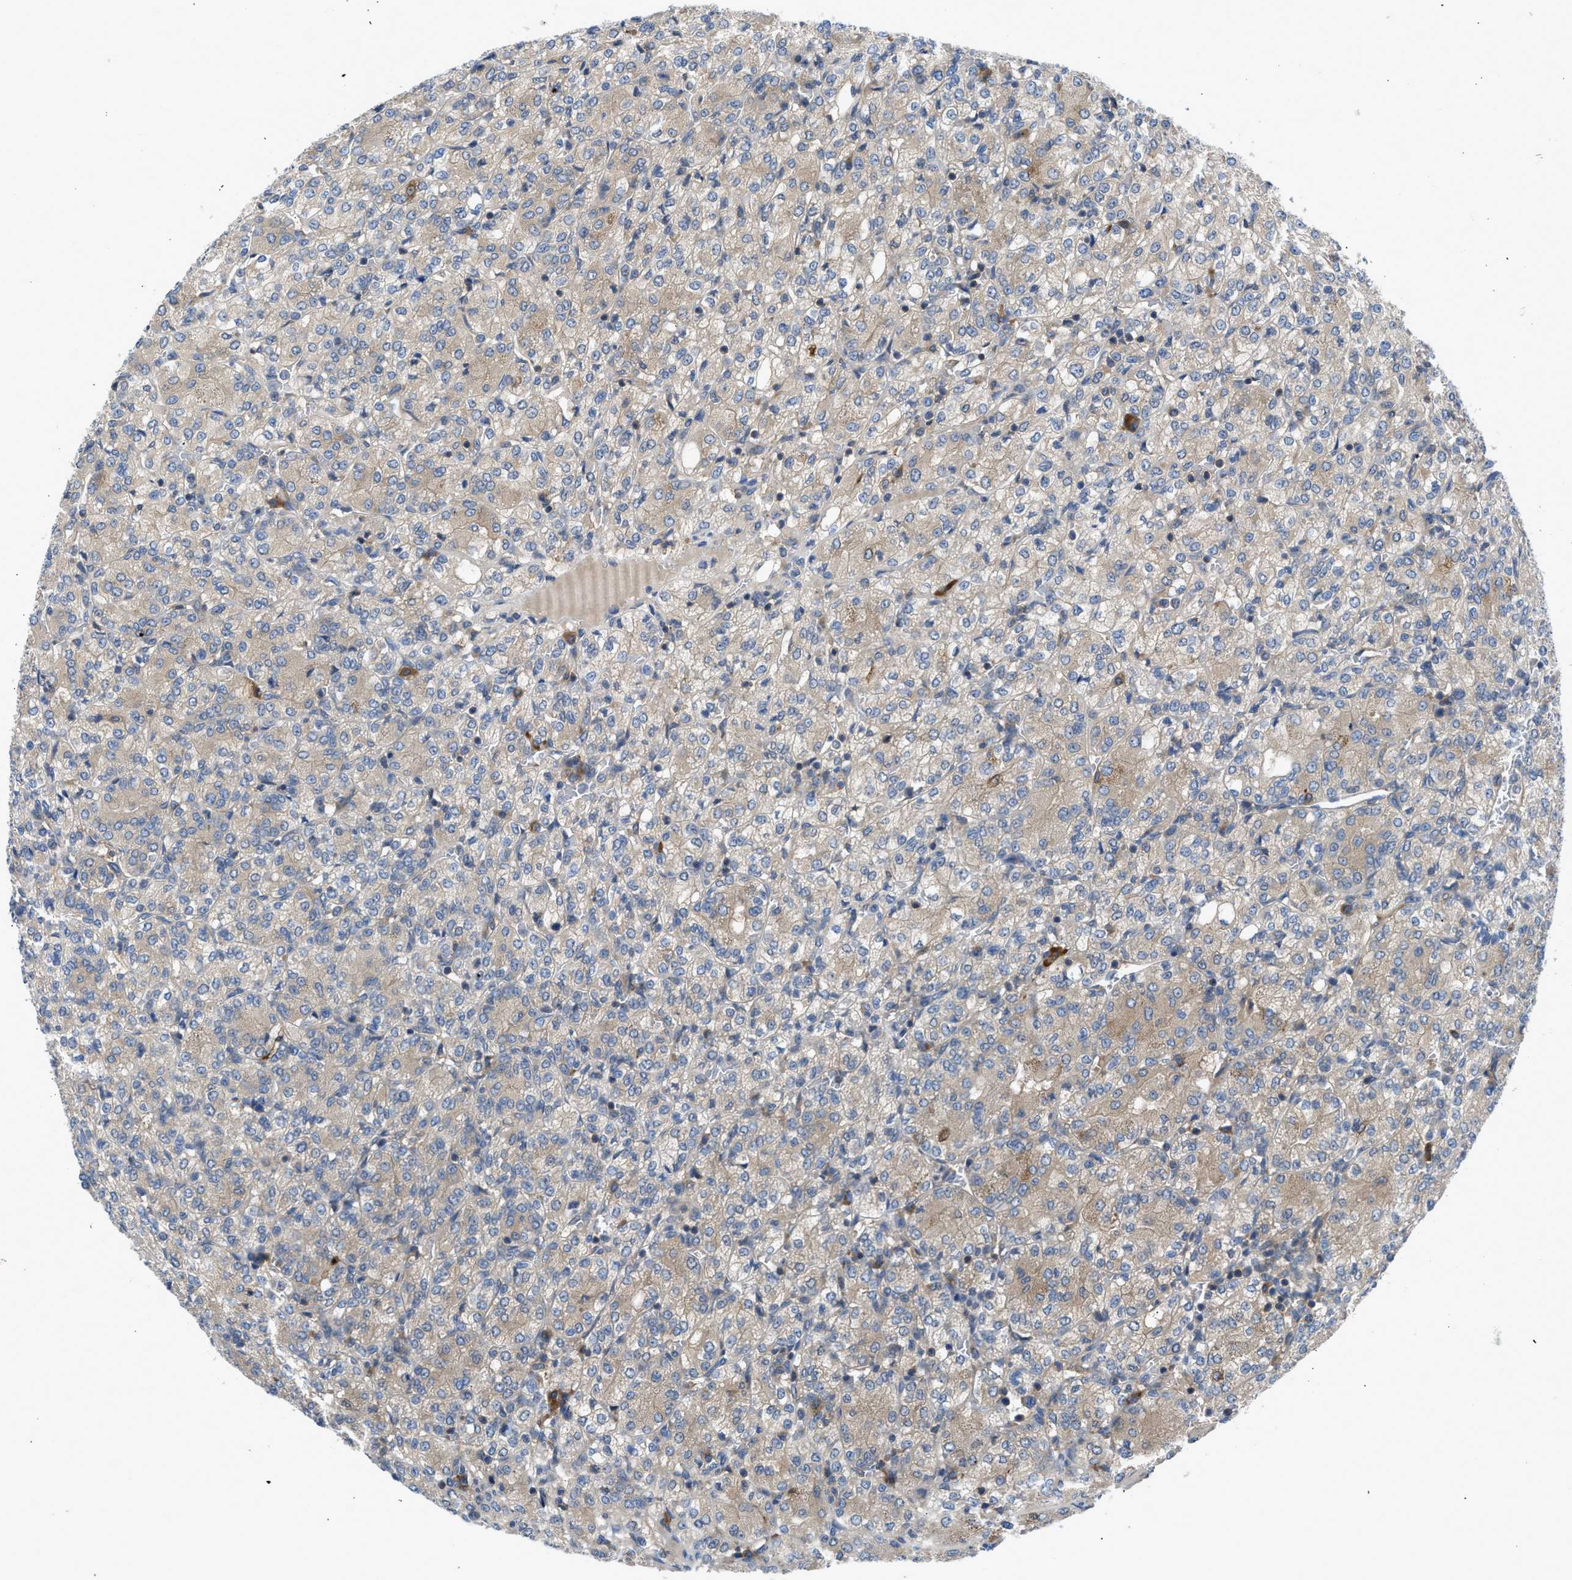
{"staining": {"intensity": "weak", "quantity": "25%-75%", "location": "cytoplasmic/membranous"}, "tissue": "renal cancer", "cell_type": "Tumor cells", "image_type": "cancer", "snomed": [{"axis": "morphology", "description": "Adenocarcinoma, NOS"}, {"axis": "topography", "description": "Kidney"}], "caption": "This is an image of immunohistochemistry (IHC) staining of renal adenocarcinoma, which shows weak expression in the cytoplasmic/membranous of tumor cells.", "gene": "CHKB", "patient": {"sex": "male", "age": 77}}